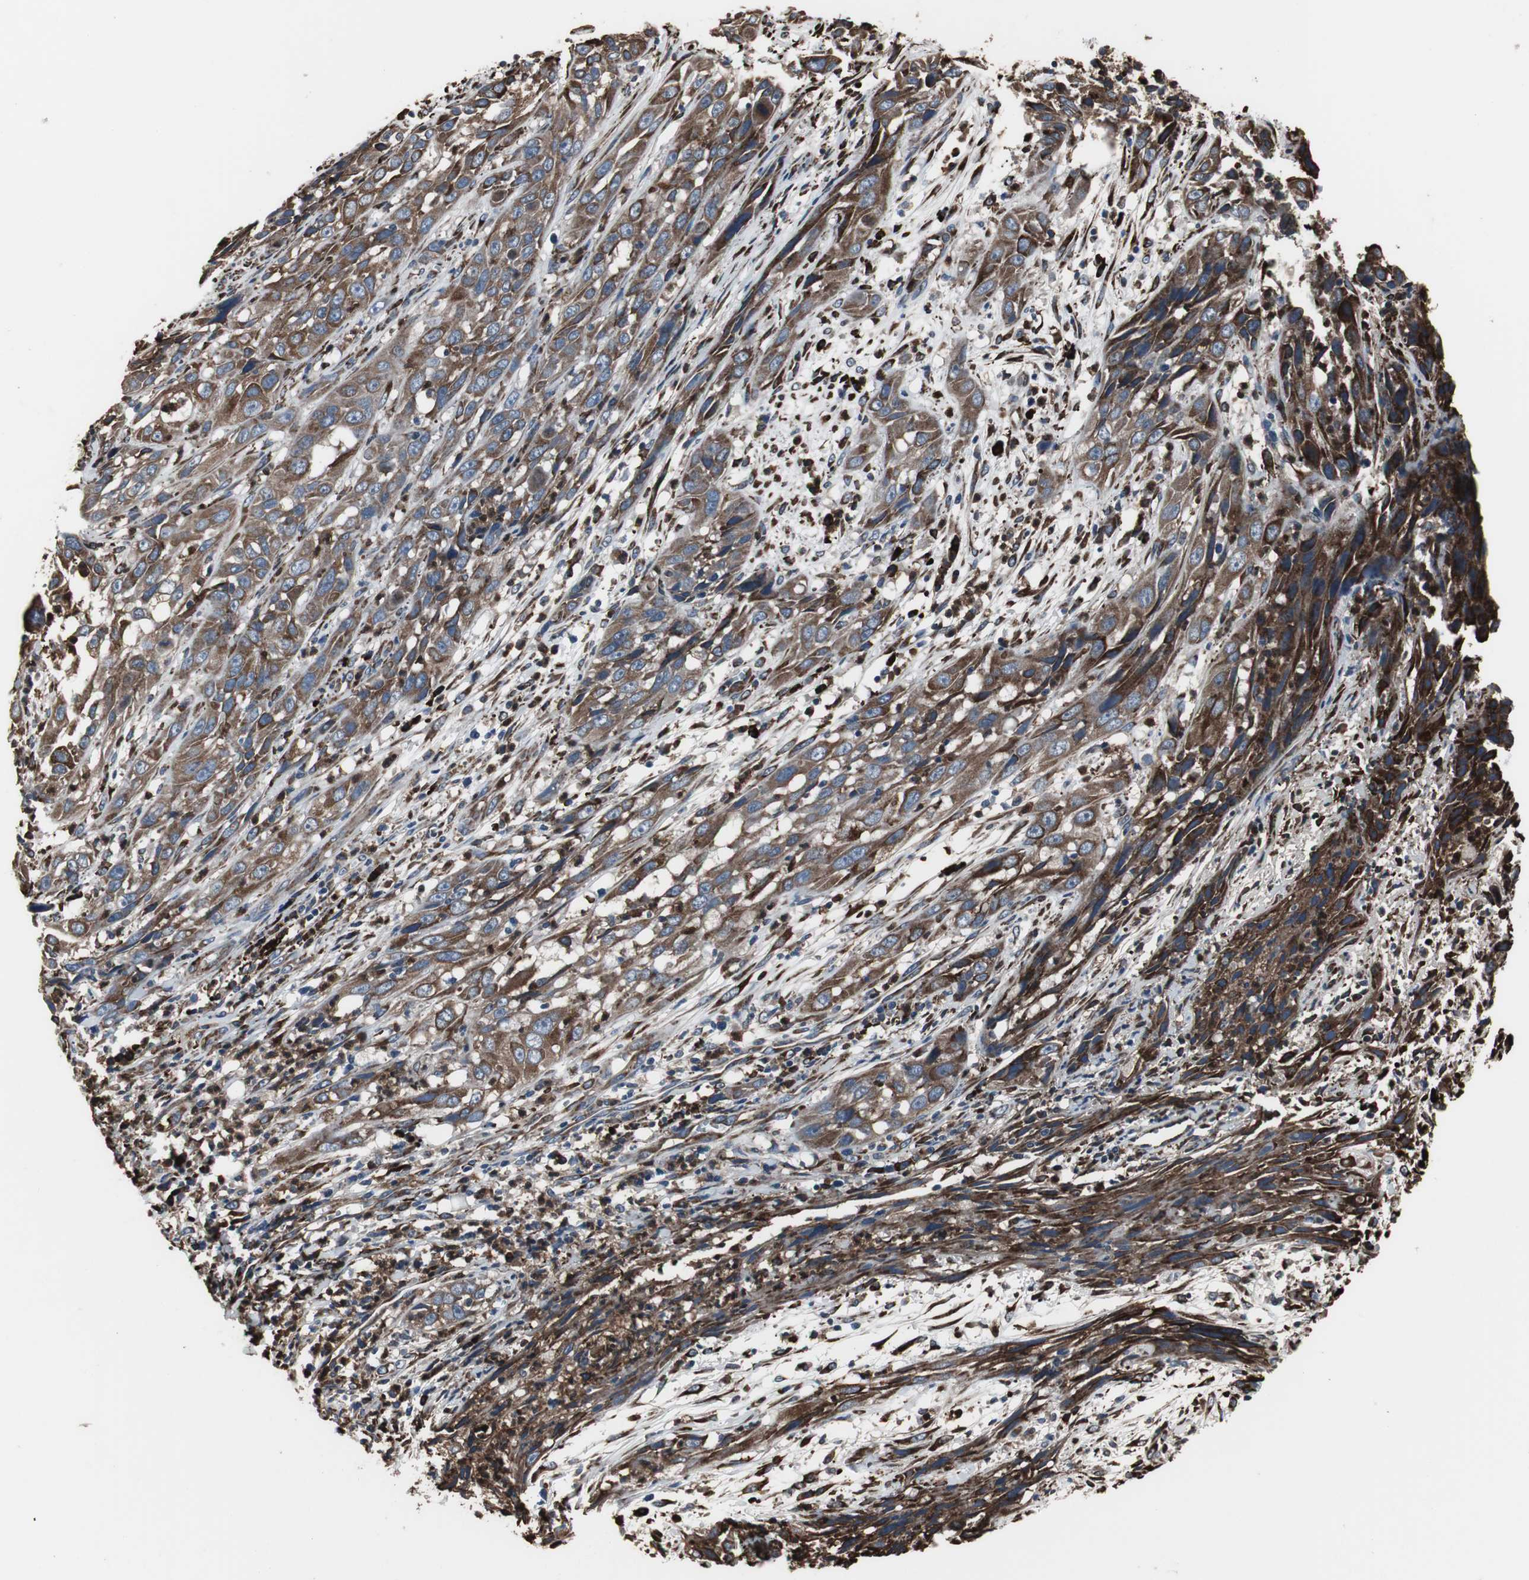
{"staining": {"intensity": "moderate", "quantity": ">75%", "location": "cytoplasmic/membranous"}, "tissue": "cervical cancer", "cell_type": "Tumor cells", "image_type": "cancer", "snomed": [{"axis": "morphology", "description": "Squamous cell carcinoma, NOS"}, {"axis": "topography", "description": "Cervix"}], "caption": "Brown immunohistochemical staining in human cervical squamous cell carcinoma reveals moderate cytoplasmic/membranous staining in approximately >75% of tumor cells. Ihc stains the protein of interest in brown and the nuclei are stained blue.", "gene": "CALU", "patient": {"sex": "female", "age": 32}}